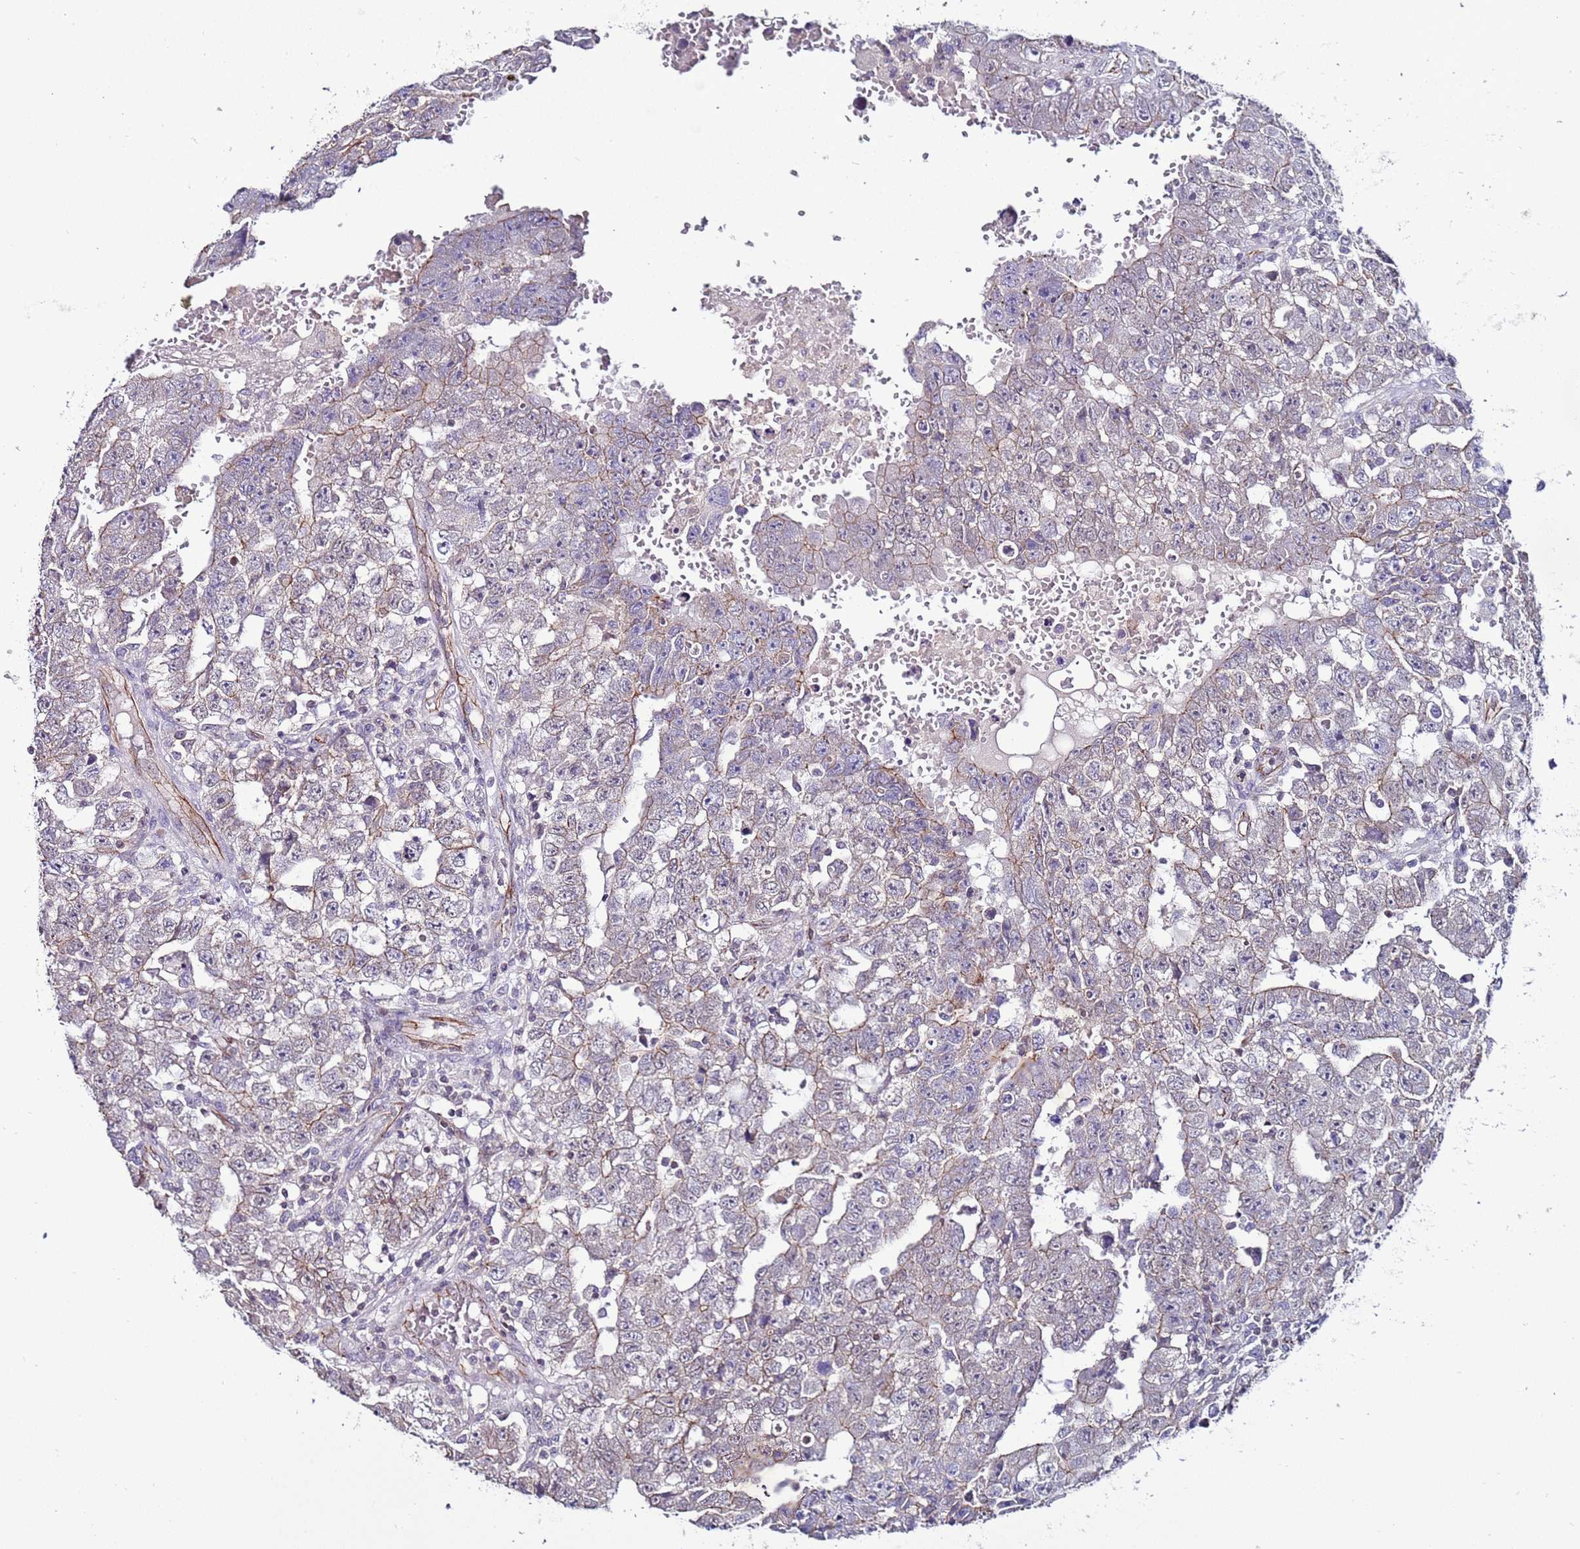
{"staining": {"intensity": "weak", "quantity": "25%-75%", "location": "cytoplasmic/membranous"}, "tissue": "testis cancer", "cell_type": "Tumor cells", "image_type": "cancer", "snomed": [{"axis": "morphology", "description": "Carcinoma, Embryonal, NOS"}, {"axis": "topography", "description": "Testis"}], "caption": "A high-resolution photomicrograph shows immunohistochemistry staining of embryonal carcinoma (testis), which demonstrates weak cytoplasmic/membranous expression in approximately 25%-75% of tumor cells. The protein is stained brown, and the nuclei are stained in blue (DAB (3,3'-diaminobenzidine) IHC with brightfield microscopy, high magnification).", "gene": "TENM3", "patient": {"sex": "male", "age": 25}}